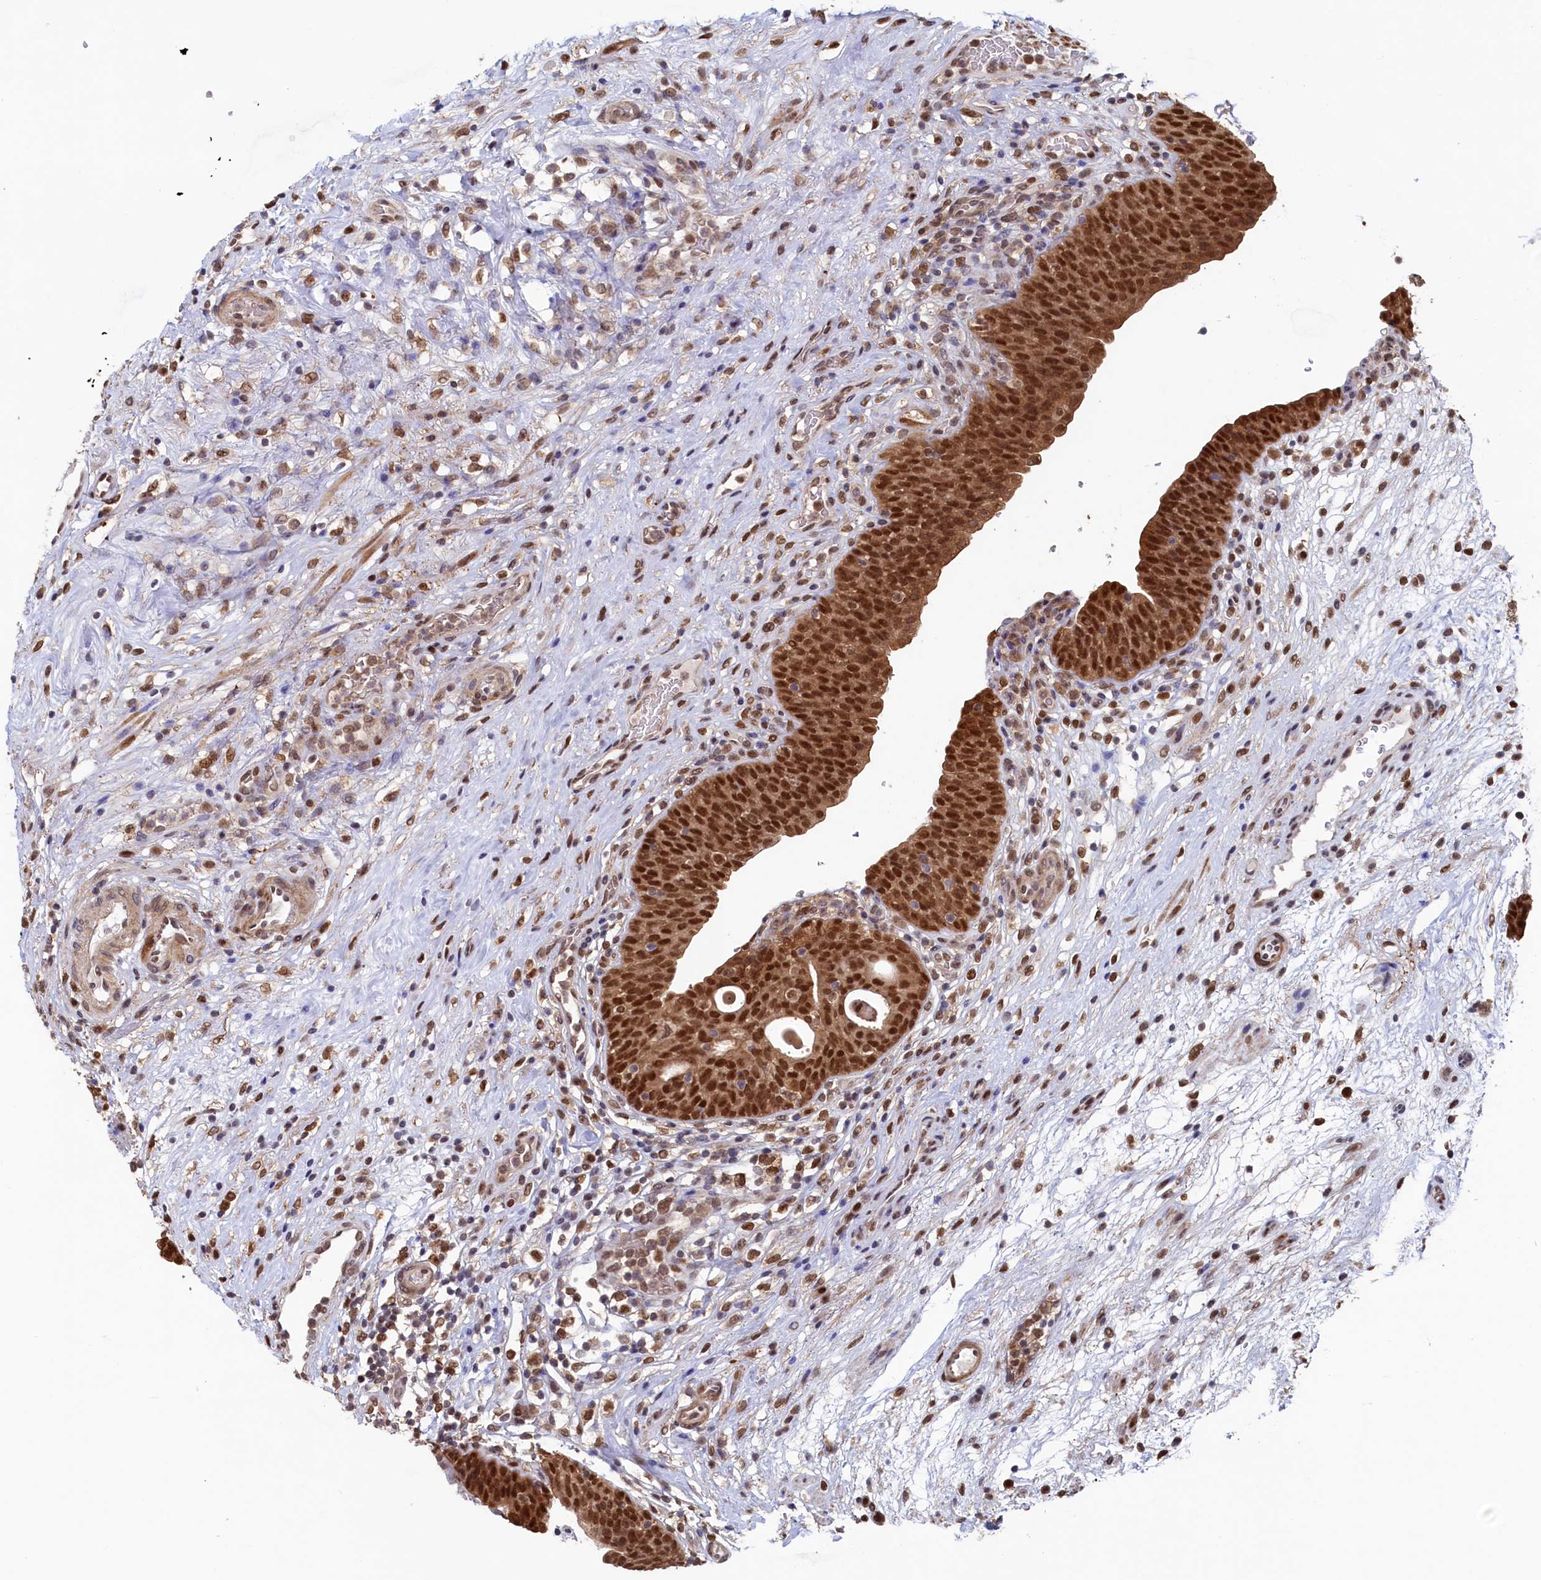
{"staining": {"intensity": "strong", "quantity": ">75%", "location": "cytoplasmic/membranous,nuclear"}, "tissue": "urinary bladder", "cell_type": "Urothelial cells", "image_type": "normal", "snomed": [{"axis": "morphology", "description": "Normal tissue, NOS"}, {"axis": "topography", "description": "Urinary bladder"}], "caption": "Approximately >75% of urothelial cells in unremarkable human urinary bladder reveal strong cytoplasmic/membranous,nuclear protein expression as visualized by brown immunohistochemical staining.", "gene": "AHCY", "patient": {"sex": "male", "age": 71}}